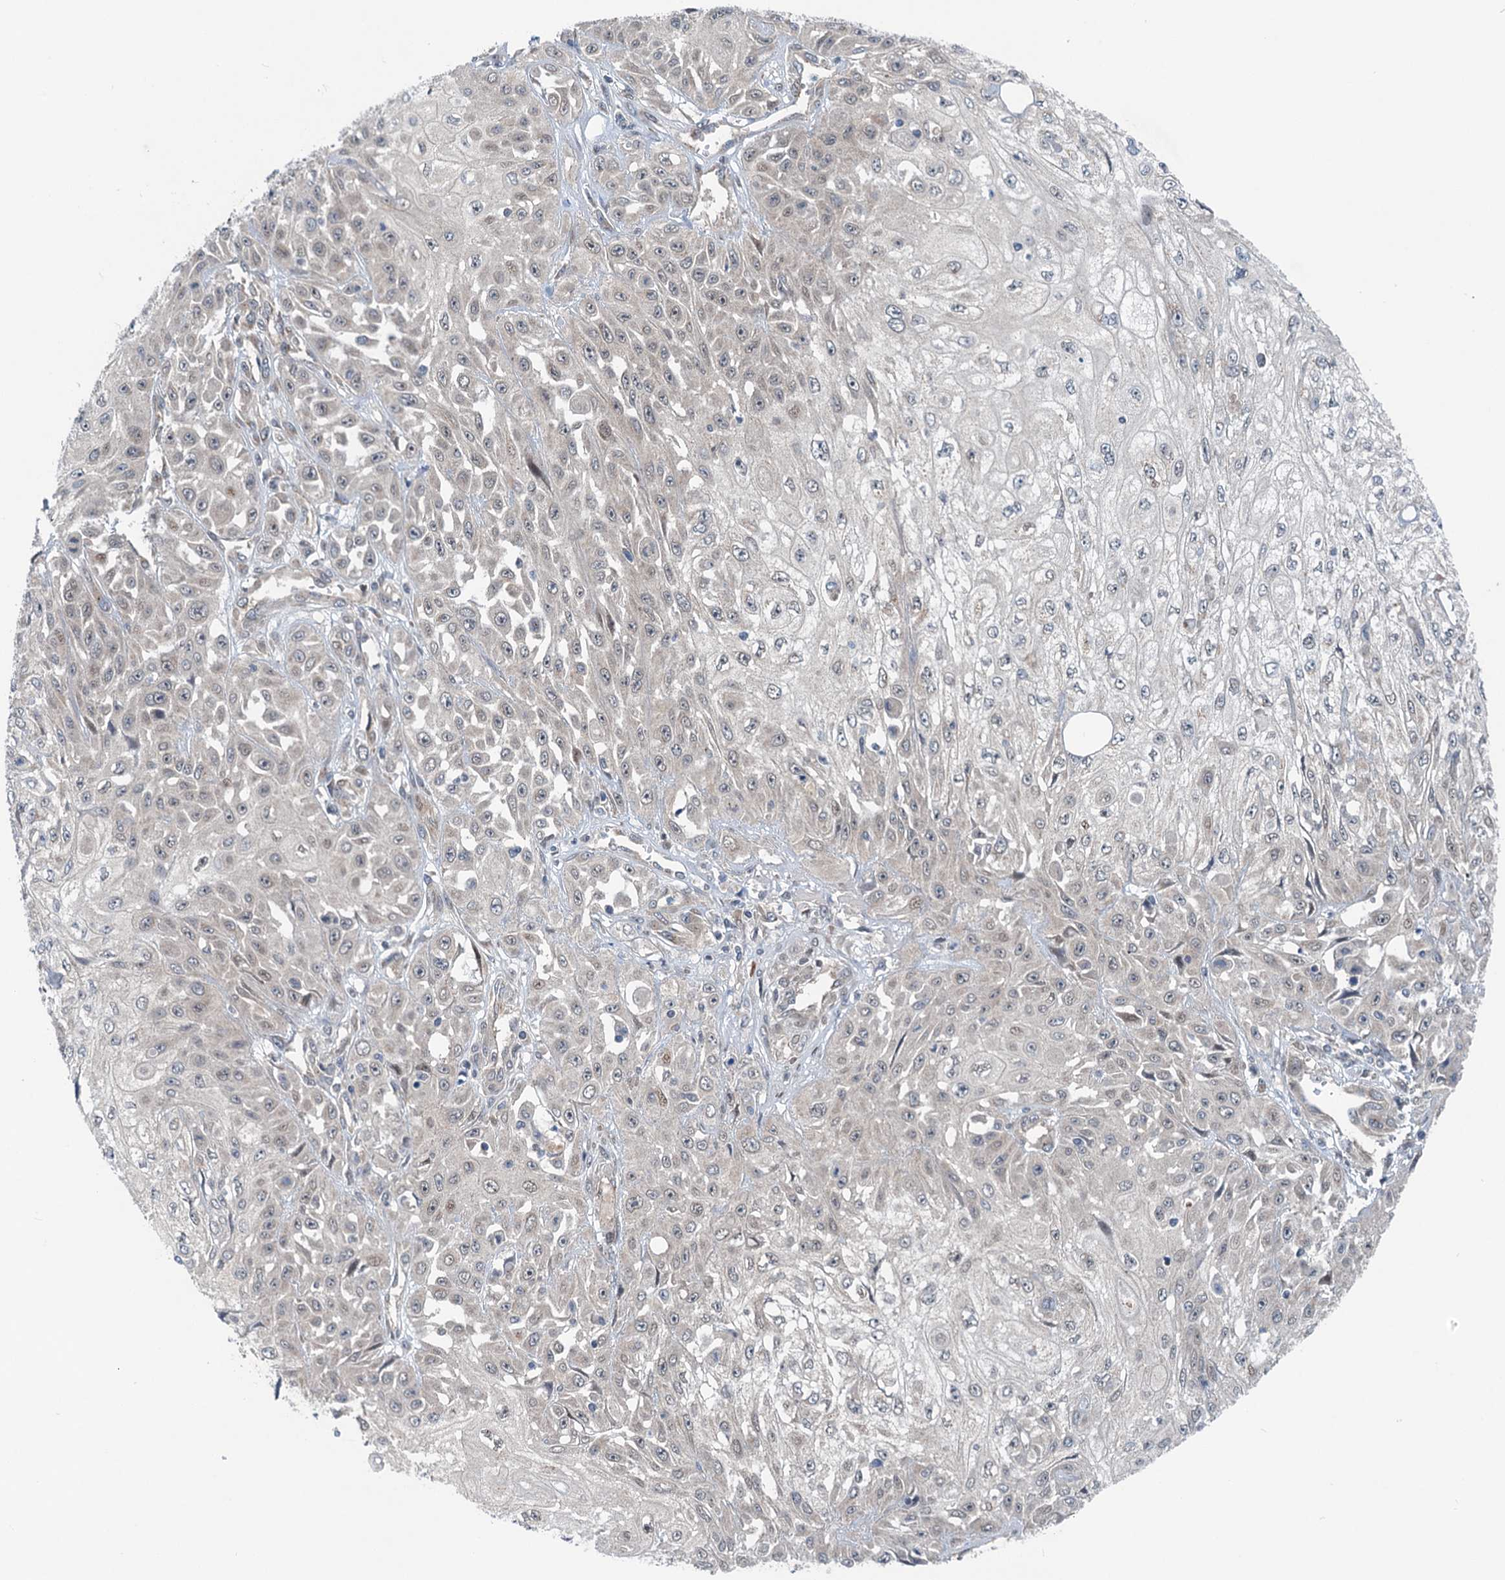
{"staining": {"intensity": "negative", "quantity": "none", "location": "none"}, "tissue": "skin cancer", "cell_type": "Tumor cells", "image_type": "cancer", "snomed": [{"axis": "morphology", "description": "Squamous cell carcinoma, NOS"}, {"axis": "morphology", "description": "Squamous cell carcinoma, metastatic, NOS"}, {"axis": "topography", "description": "Skin"}, {"axis": "topography", "description": "Lymph node"}], "caption": "IHC histopathology image of neoplastic tissue: skin squamous cell carcinoma stained with DAB displays no significant protein staining in tumor cells.", "gene": "DYNC2I2", "patient": {"sex": "male", "age": 75}}